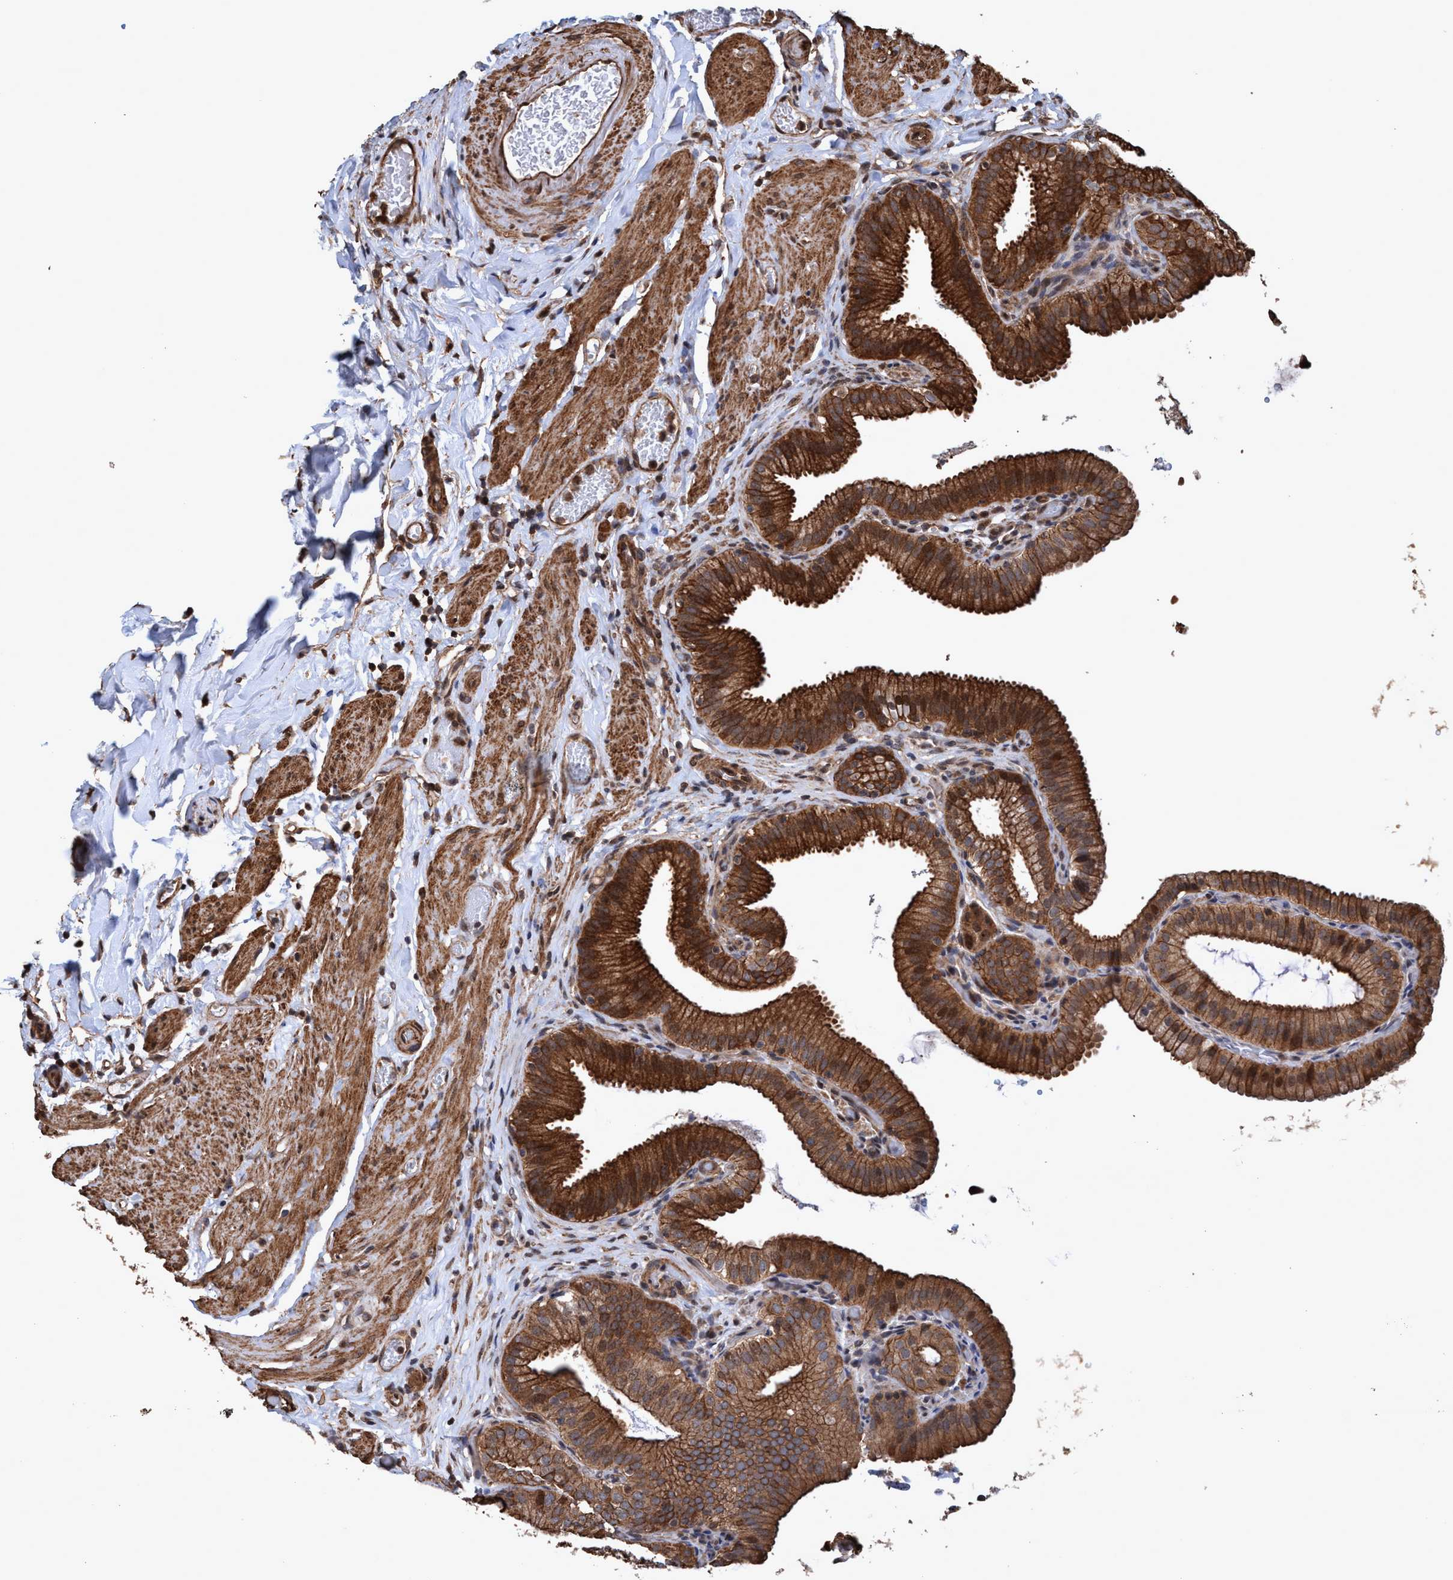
{"staining": {"intensity": "moderate", "quantity": ">75%", "location": "cytoplasmic/membranous,nuclear"}, "tissue": "gallbladder", "cell_type": "Glandular cells", "image_type": "normal", "snomed": [{"axis": "morphology", "description": "Normal tissue, NOS"}, {"axis": "topography", "description": "Gallbladder"}], "caption": "High-magnification brightfield microscopy of unremarkable gallbladder stained with DAB (brown) and counterstained with hematoxylin (blue). glandular cells exhibit moderate cytoplasmic/membranous,nuclear staining is present in about>75% of cells. (DAB (3,3'-diaminobenzidine) IHC, brown staining for protein, blue staining for nuclei).", "gene": "TRPC7", "patient": {"sex": "male", "age": 54}}